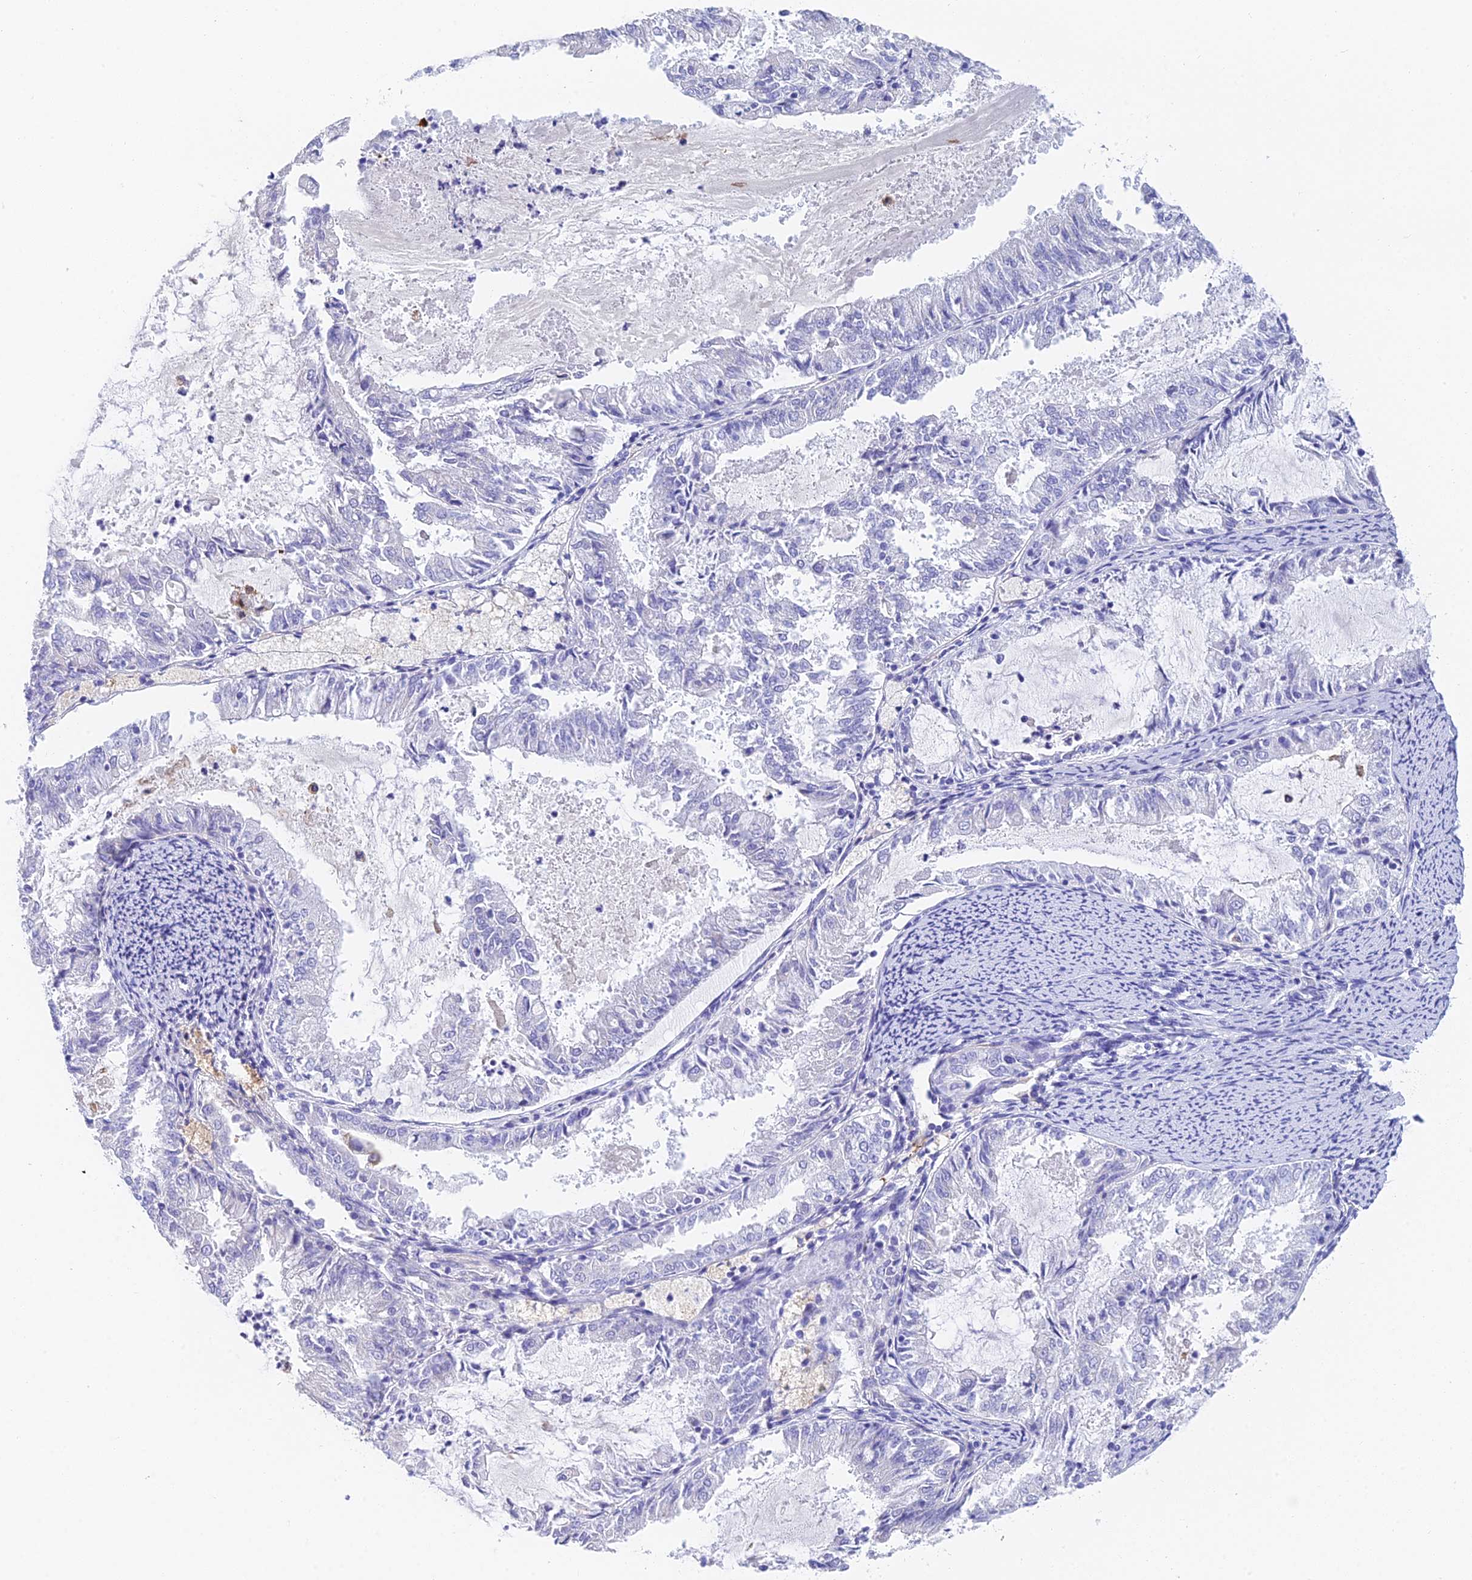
{"staining": {"intensity": "negative", "quantity": "none", "location": "none"}, "tissue": "endometrial cancer", "cell_type": "Tumor cells", "image_type": "cancer", "snomed": [{"axis": "morphology", "description": "Adenocarcinoma, NOS"}, {"axis": "topography", "description": "Endometrium"}], "caption": "This image is of endometrial adenocarcinoma stained with immunohistochemistry (IHC) to label a protein in brown with the nuclei are counter-stained blue. There is no staining in tumor cells.", "gene": "ADAMTS13", "patient": {"sex": "female", "age": 57}}